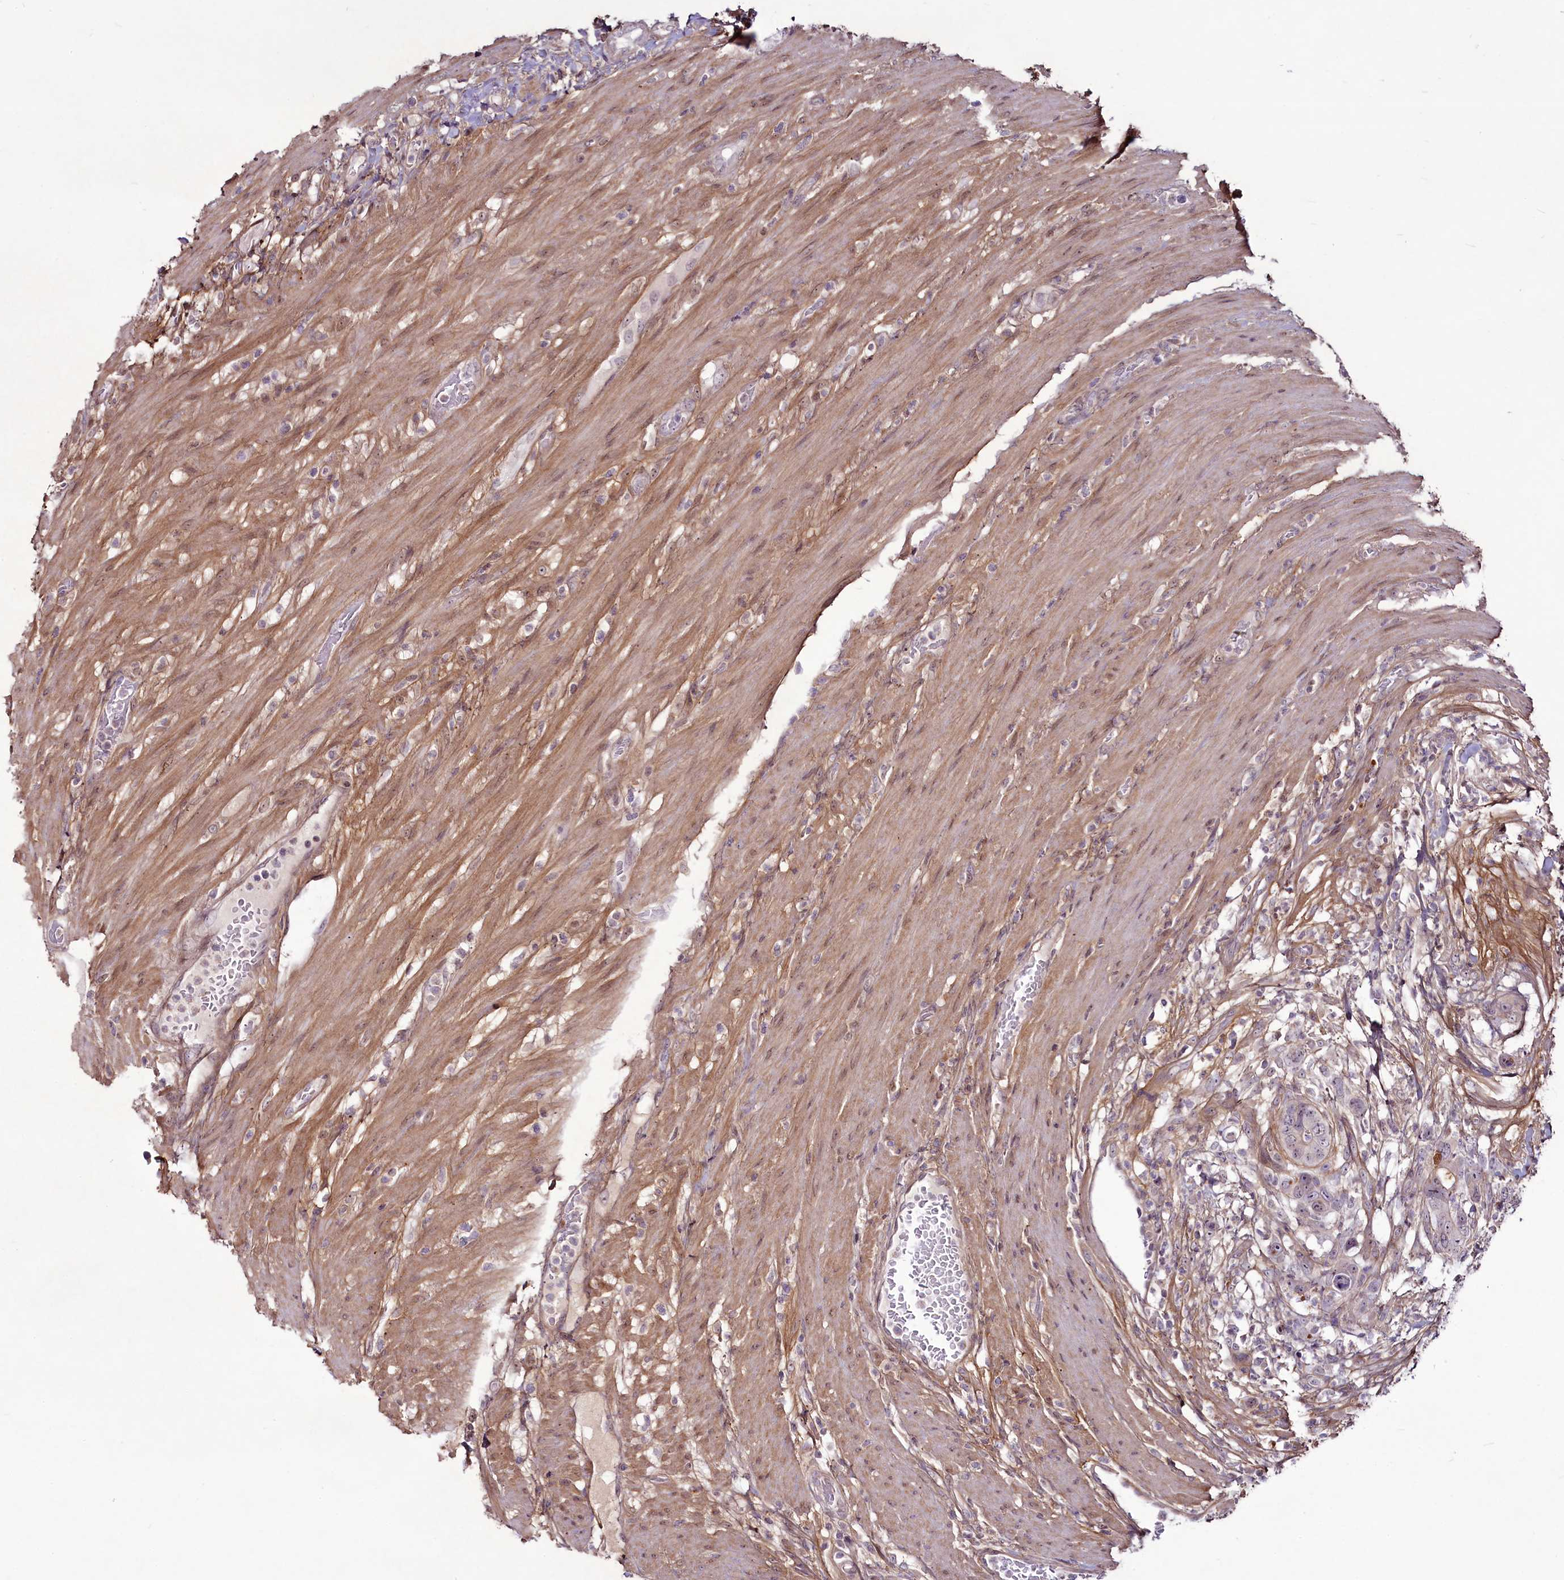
{"staining": {"intensity": "negative", "quantity": "none", "location": "none"}, "tissue": "colorectal cancer", "cell_type": "Tumor cells", "image_type": "cancer", "snomed": [{"axis": "morphology", "description": "Adenocarcinoma, NOS"}, {"axis": "topography", "description": "Colon"}], "caption": "High magnification brightfield microscopy of colorectal cancer stained with DAB (brown) and counterstained with hematoxylin (blue): tumor cells show no significant staining. The staining was performed using DAB to visualize the protein expression in brown, while the nuclei were stained in blue with hematoxylin (Magnification: 20x).", "gene": "RSBN1", "patient": {"sex": "male", "age": 84}}